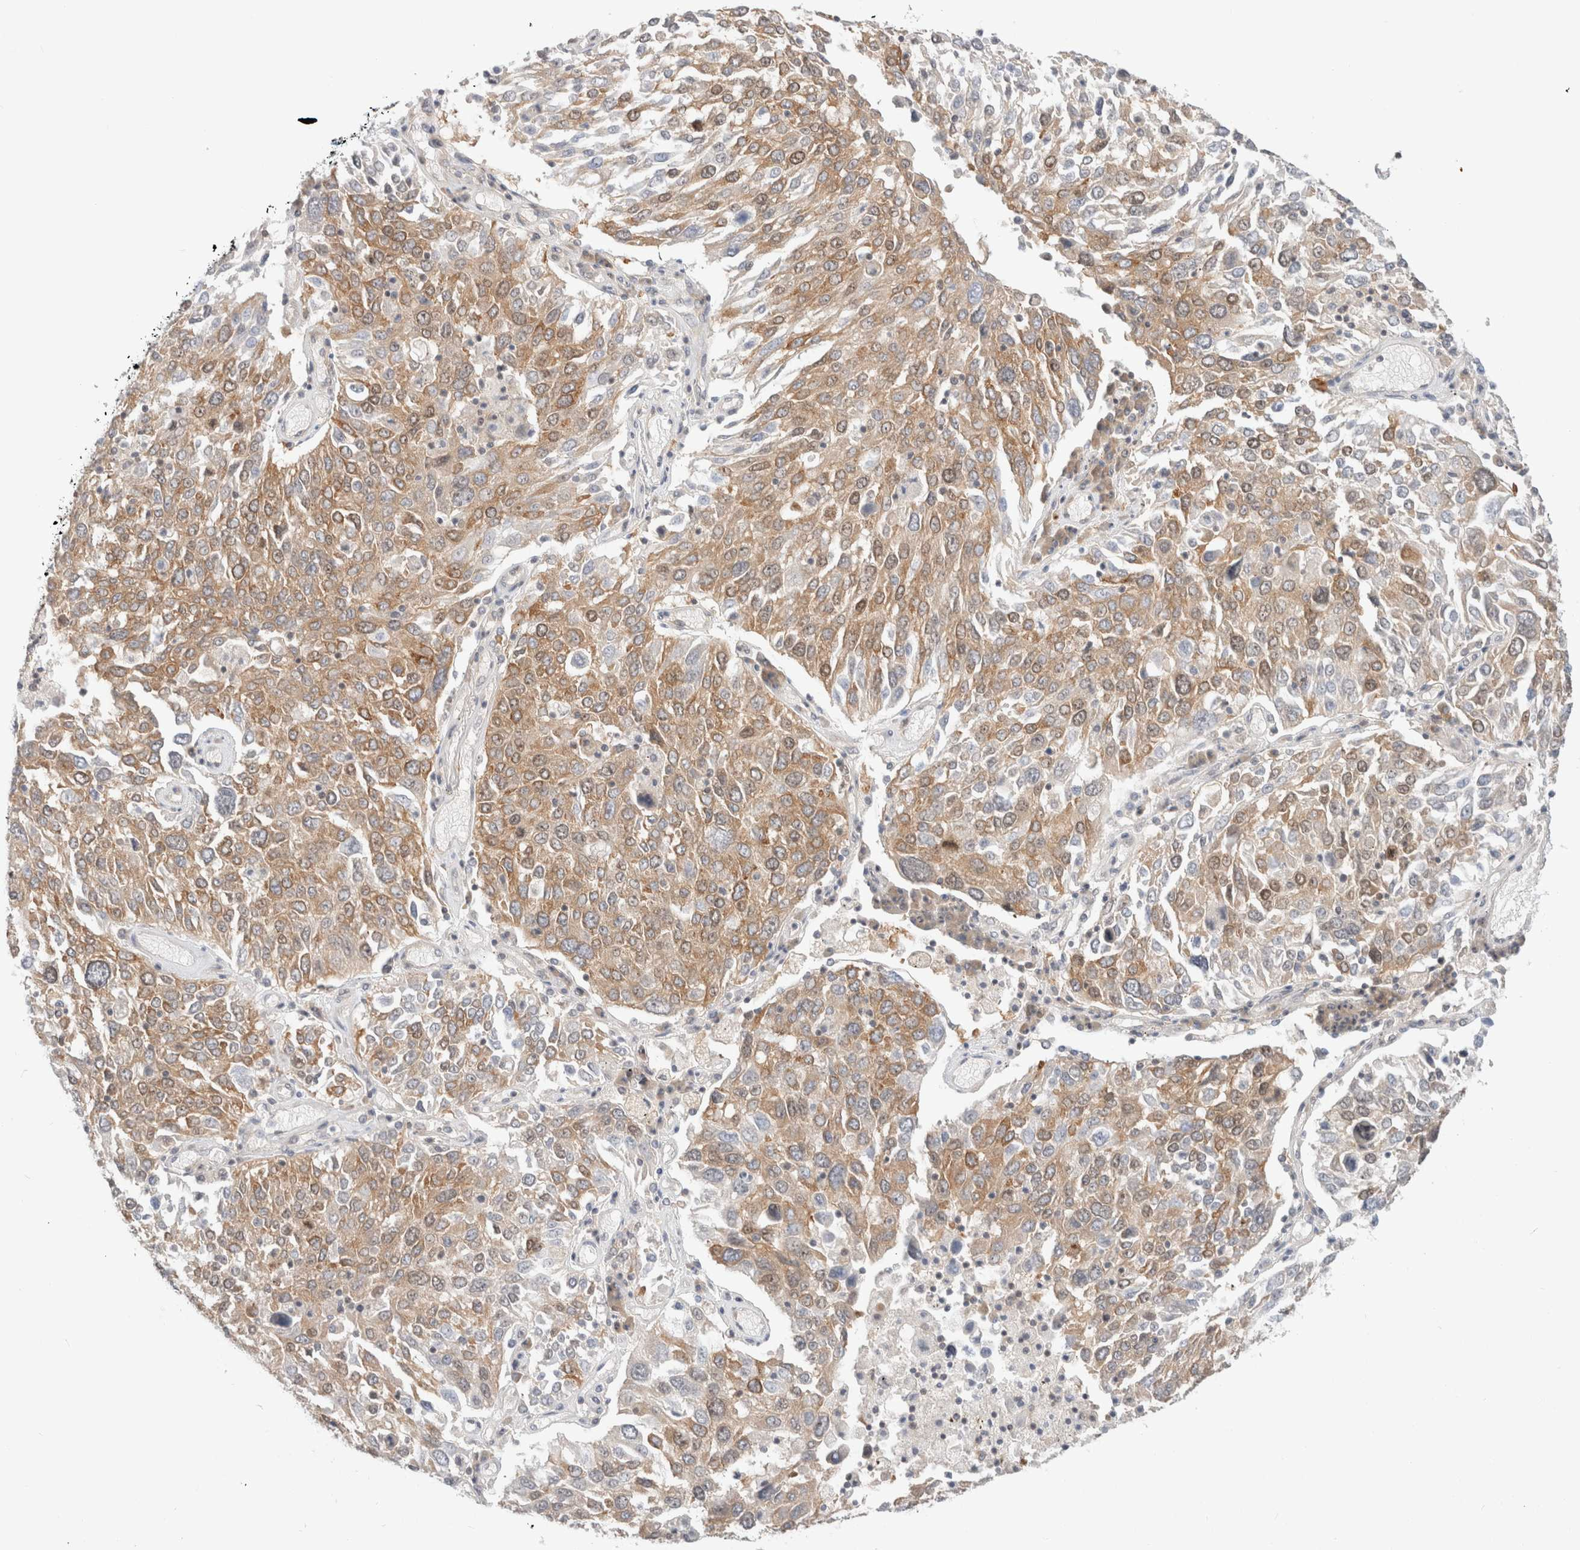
{"staining": {"intensity": "moderate", "quantity": ">75%", "location": "cytoplasmic/membranous"}, "tissue": "lung cancer", "cell_type": "Tumor cells", "image_type": "cancer", "snomed": [{"axis": "morphology", "description": "Squamous cell carcinoma, NOS"}, {"axis": "topography", "description": "Lung"}], "caption": "Immunohistochemistry (IHC) histopathology image of squamous cell carcinoma (lung) stained for a protein (brown), which shows medium levels of moderate cytoplasmic/membranous positivity in about >75% of tumor cells.", "gene": "MARK3", "patient": {"sex": "male", "age": 65}}